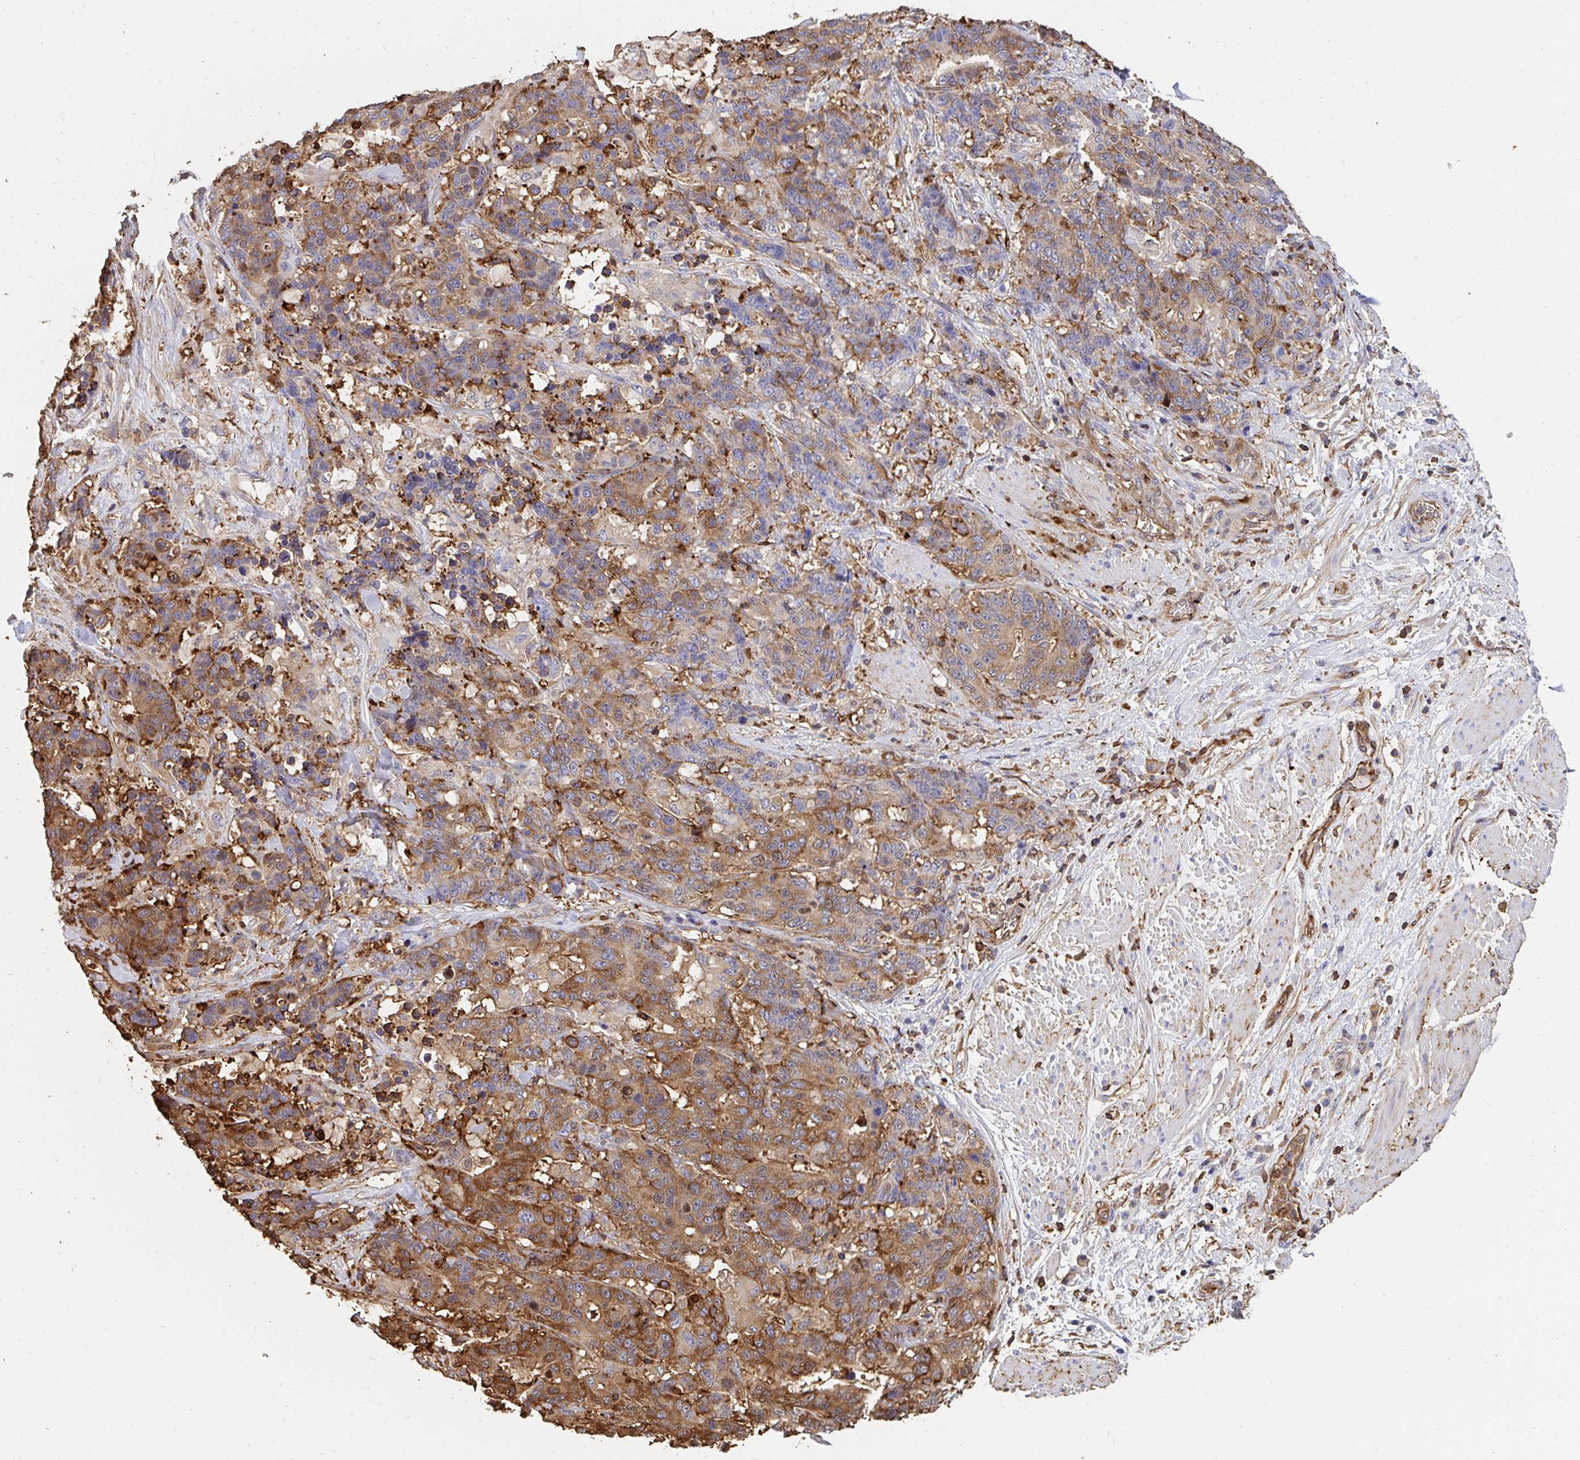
{"staining": {"intensity": "strong", "quantity": "25%-75%", "location": "cytoplasmic/membranous"}, "tissue": "stomach cancer", "cell_type": "Tumor cells", "image_type": "cancer", "snomed": [{"axis": "morphology", "description": "Normal tissue, NOS"}, {"axis": "morphology", "description": "Adenocarcinoma, NOS"}, {"axis": "topography", "description": "Stomach"}], "caption": "A micrograph showing strong cytoplasmic/membranous staining in approximately 25%-75% of tumor cells in stomach adenocarcinoma, as visualized by brown immunohistochemical staining.", "gene": "CFL1", "patient": {"sex": "female", "age": 64}}